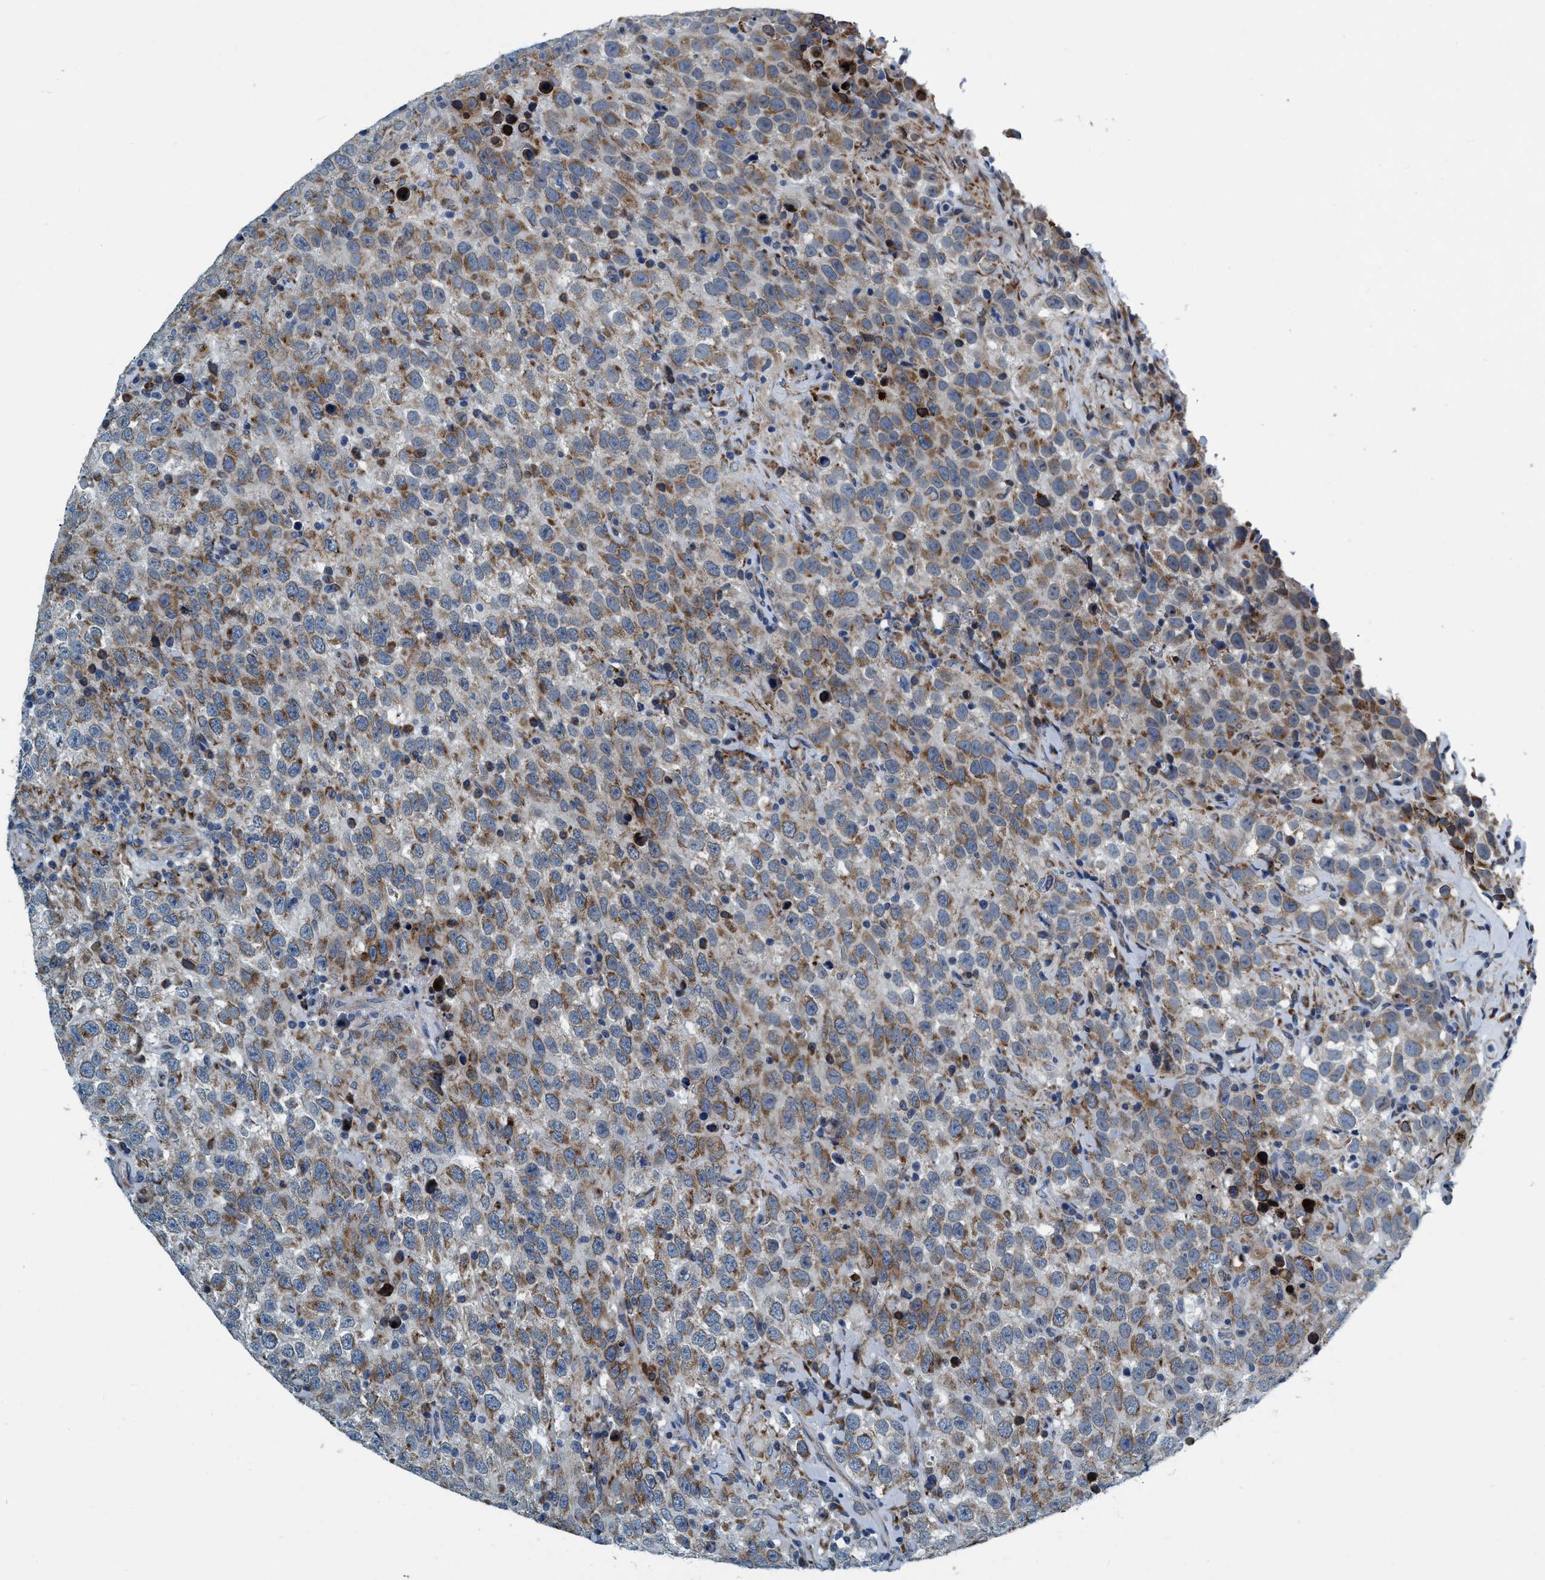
{"staining": {"intensity": "moderate", "quantity": ">75%", "location": "cytoplasmic/membranous"}, "tissue": "testis cancer", "cell_type": "Tumor cells", "image_type": "cancer", "snomed": [{"axis": "morphology", "description": "Seminoma, NOS"}, {"axis": "topography", "description": "Testis"}], "caption": "Immunohistochemistry (IHC) histopathology image of neoplastic tissue: human seminoma (testis) stained using immunohistochemistry exhibits medium levels of moderate protein expression localized specifically in the cytoplasmic/membranous of tumor cells, appearing as a cytoplasmic/membranous brown color.", "gene": "ARMC9", "patient": {"sex": "male", "age": 41}}